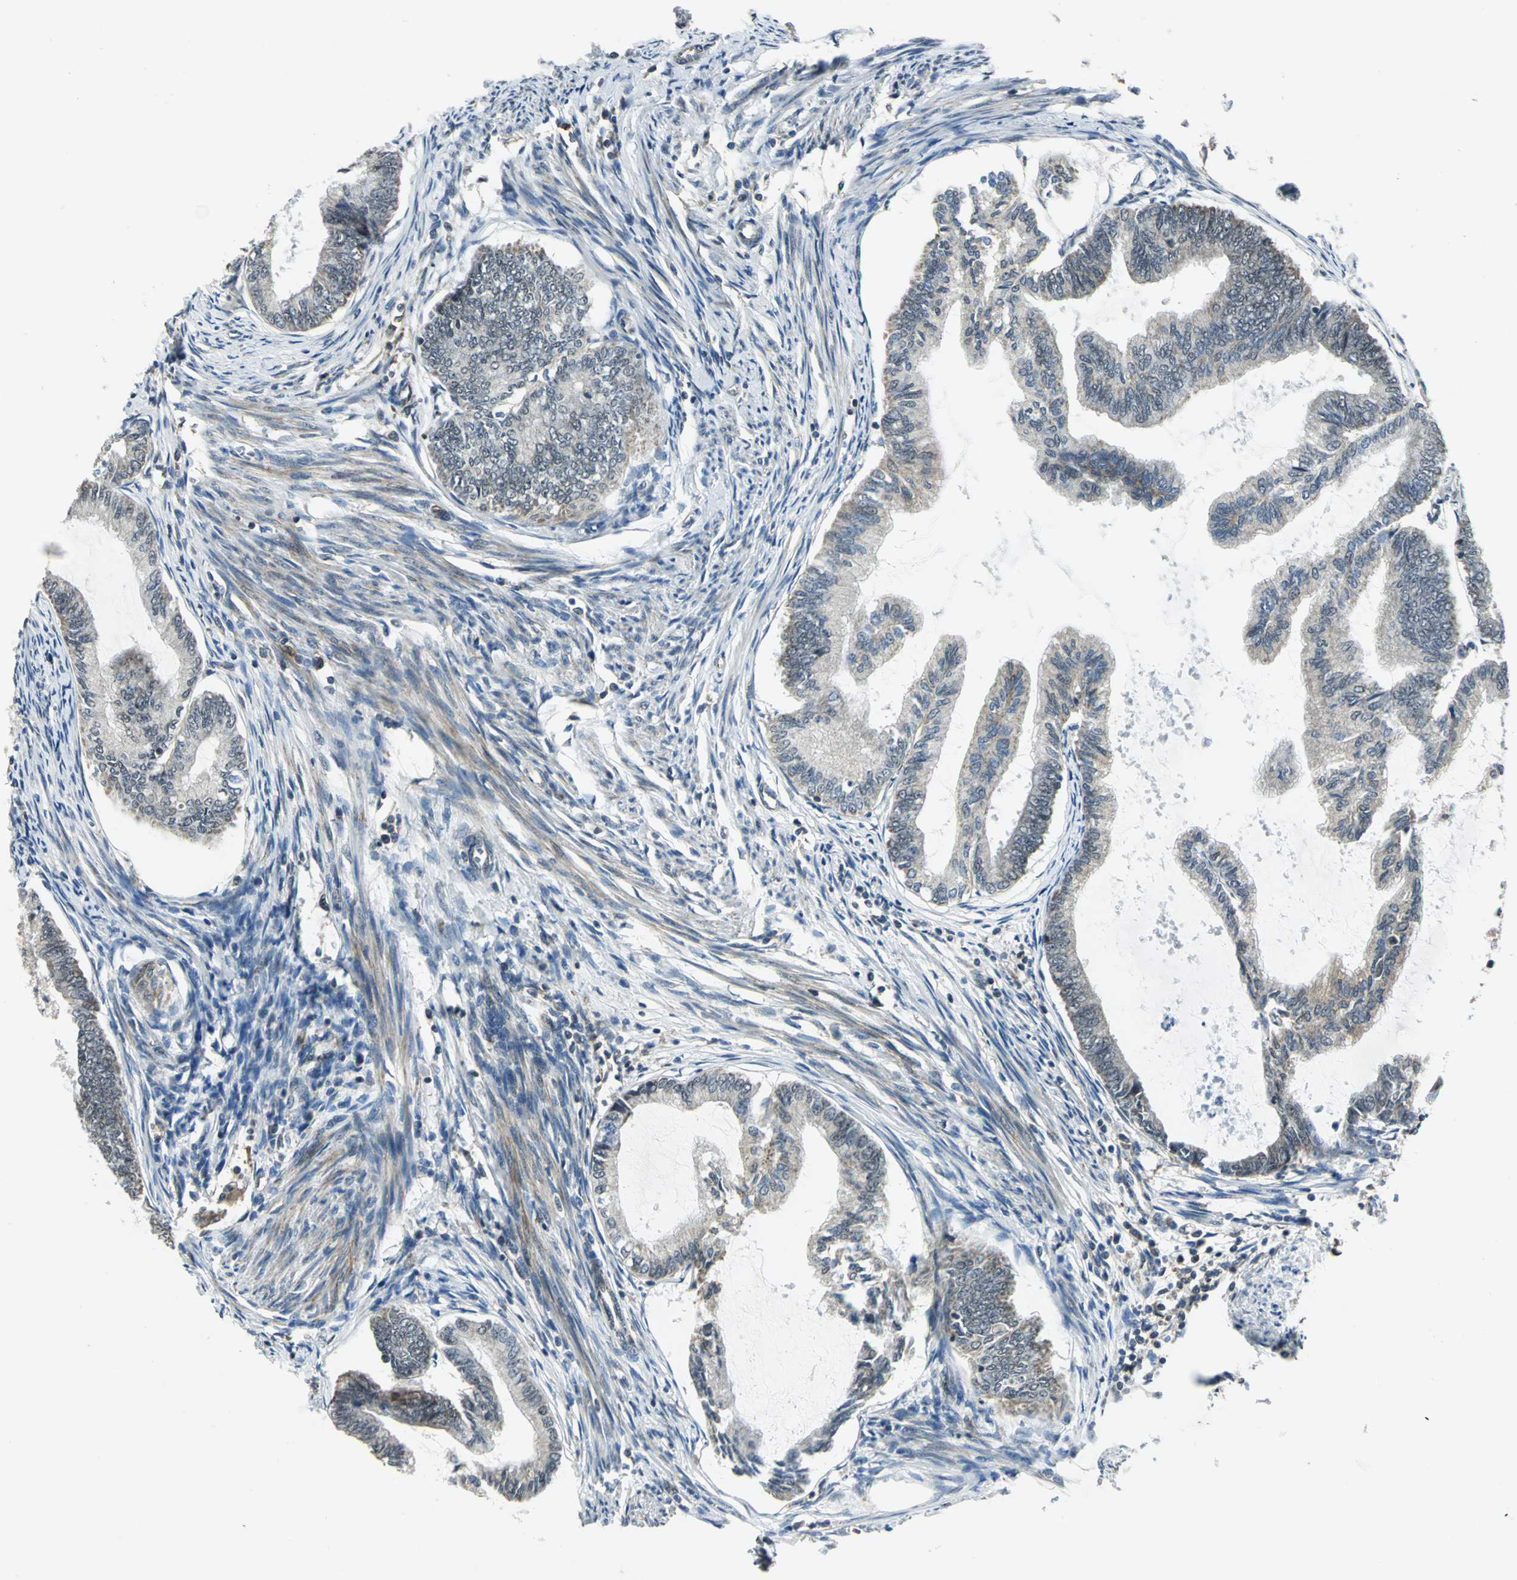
{"staining": {"intensity": "weak", "quantity": "<25%", "location": "cytoplasmic/membranous"}, "tissue": "endometrial cancer", "cell_type": "Tumor cells", "image_type": "cancer", "snomed": [{"axis": "morphology", "description": "Adenocarcinoma, NOS"}, {"axis": "topography", "description": "Endometrium"}], "caption": "There is no significant positivity in tumor cells of adenocarcinoma (endometrial). (DAB (3,3'-diaminobenzidine) immunohistochemistry, high magnification).", "gene": "PLAGL2", "patient": {"sex": "female", "age": 86}}